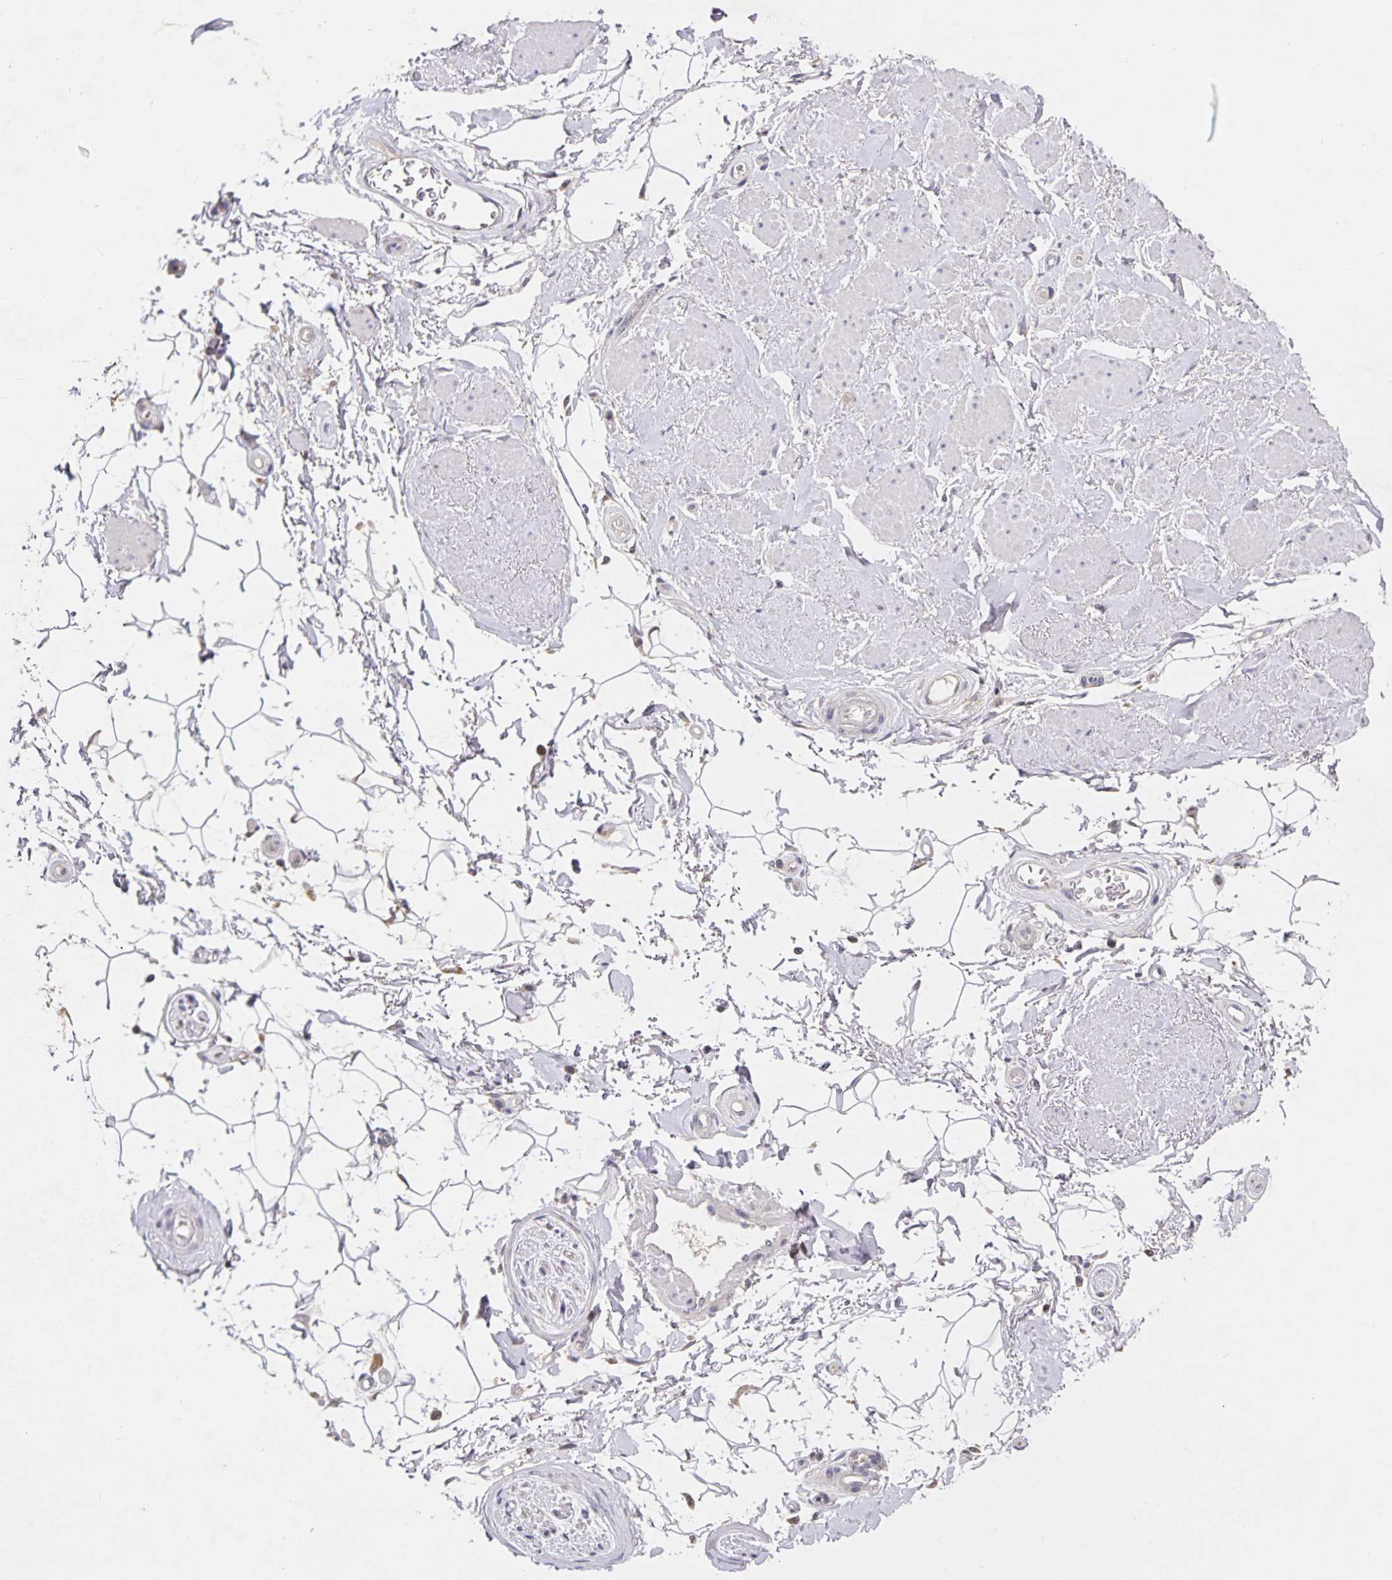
{"staining": {"intensity": "negative", "quantity": "none", "location": "none"}, "tissue": "adipose tissue", "cell_type": "Adipocytes", "image_type": "normal", "snomed": [{"axis": "morphology", "description": "Normal tissue, NOS"}, {"axis": "topography", "description": "Anal"}, {"axis": "topography", "description": "Peripheral nerve tissue"}], "caption": "The photomicrograph reveals no significant expression in adipocytes of adipose tissue.", "gene": "HEPN1", "patient": {"sex": "male", "age": 51}}